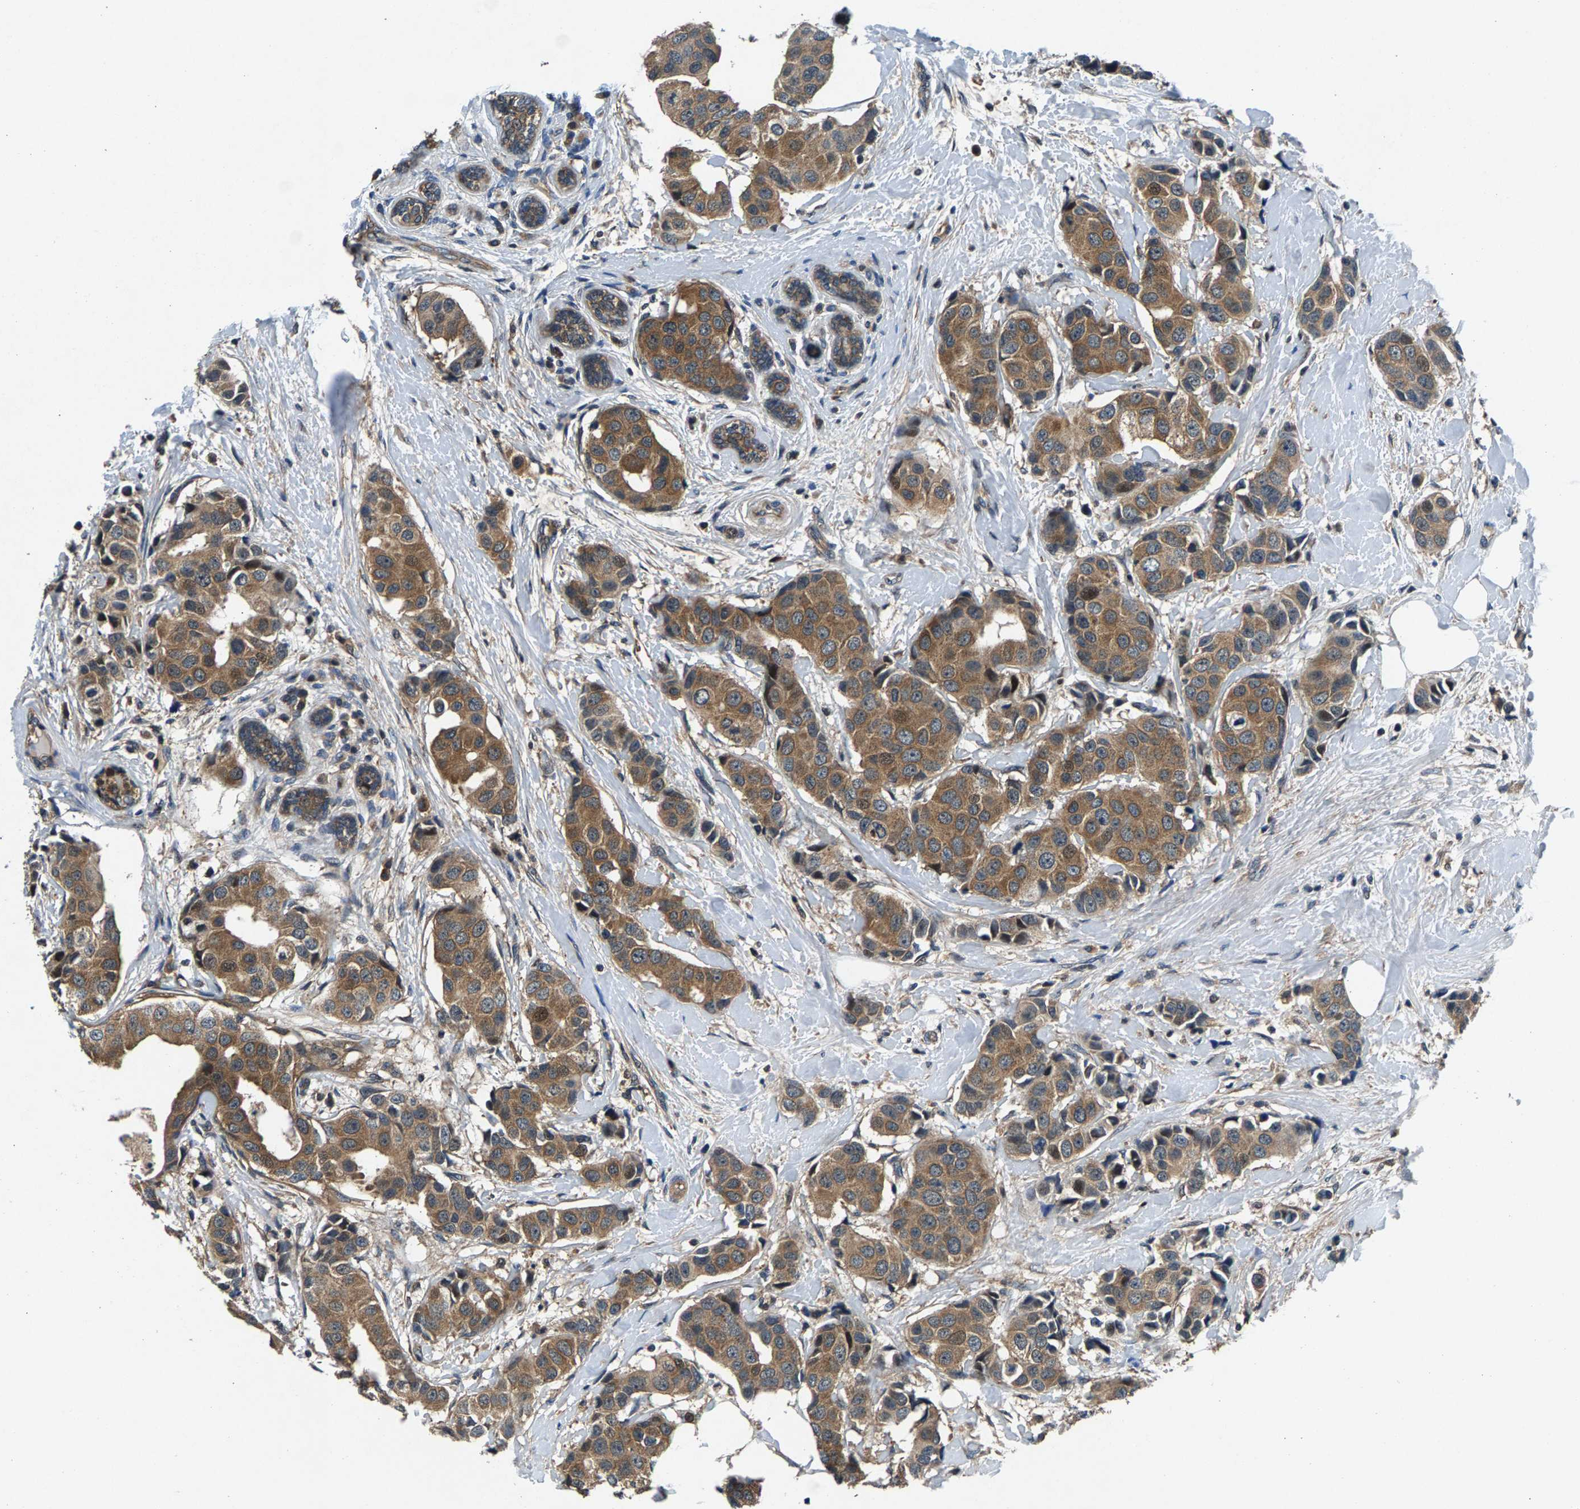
{"staining": {"intensity": "moderate", "quantity": ">75%", "location": "cytoplasmic/membranous"}, "tissue": "breast cancer", "cell_type": "Tumor cells", "image_type": "cancer", "snomed": [{"axis": "morphology", "description": "Normal tissue, NOS"}, {"axis": "morphology", "description": "Duct carcinoma"}, {"axis": "topography", "description": "Breast"}], "caption": "Tumor cells exhibit medium levels of moderate cytoplasmic/membranous staining in about >75% of cells in breast intraductal carcinoma. The staining was performed using DAB (3,3'-diaminobenzidine), with brown indicating positive protein expression. Nuclei are stained blue with hematoxylin.", "gene": "FAM78A", "patient": {"sex": "female", "age": 39}}